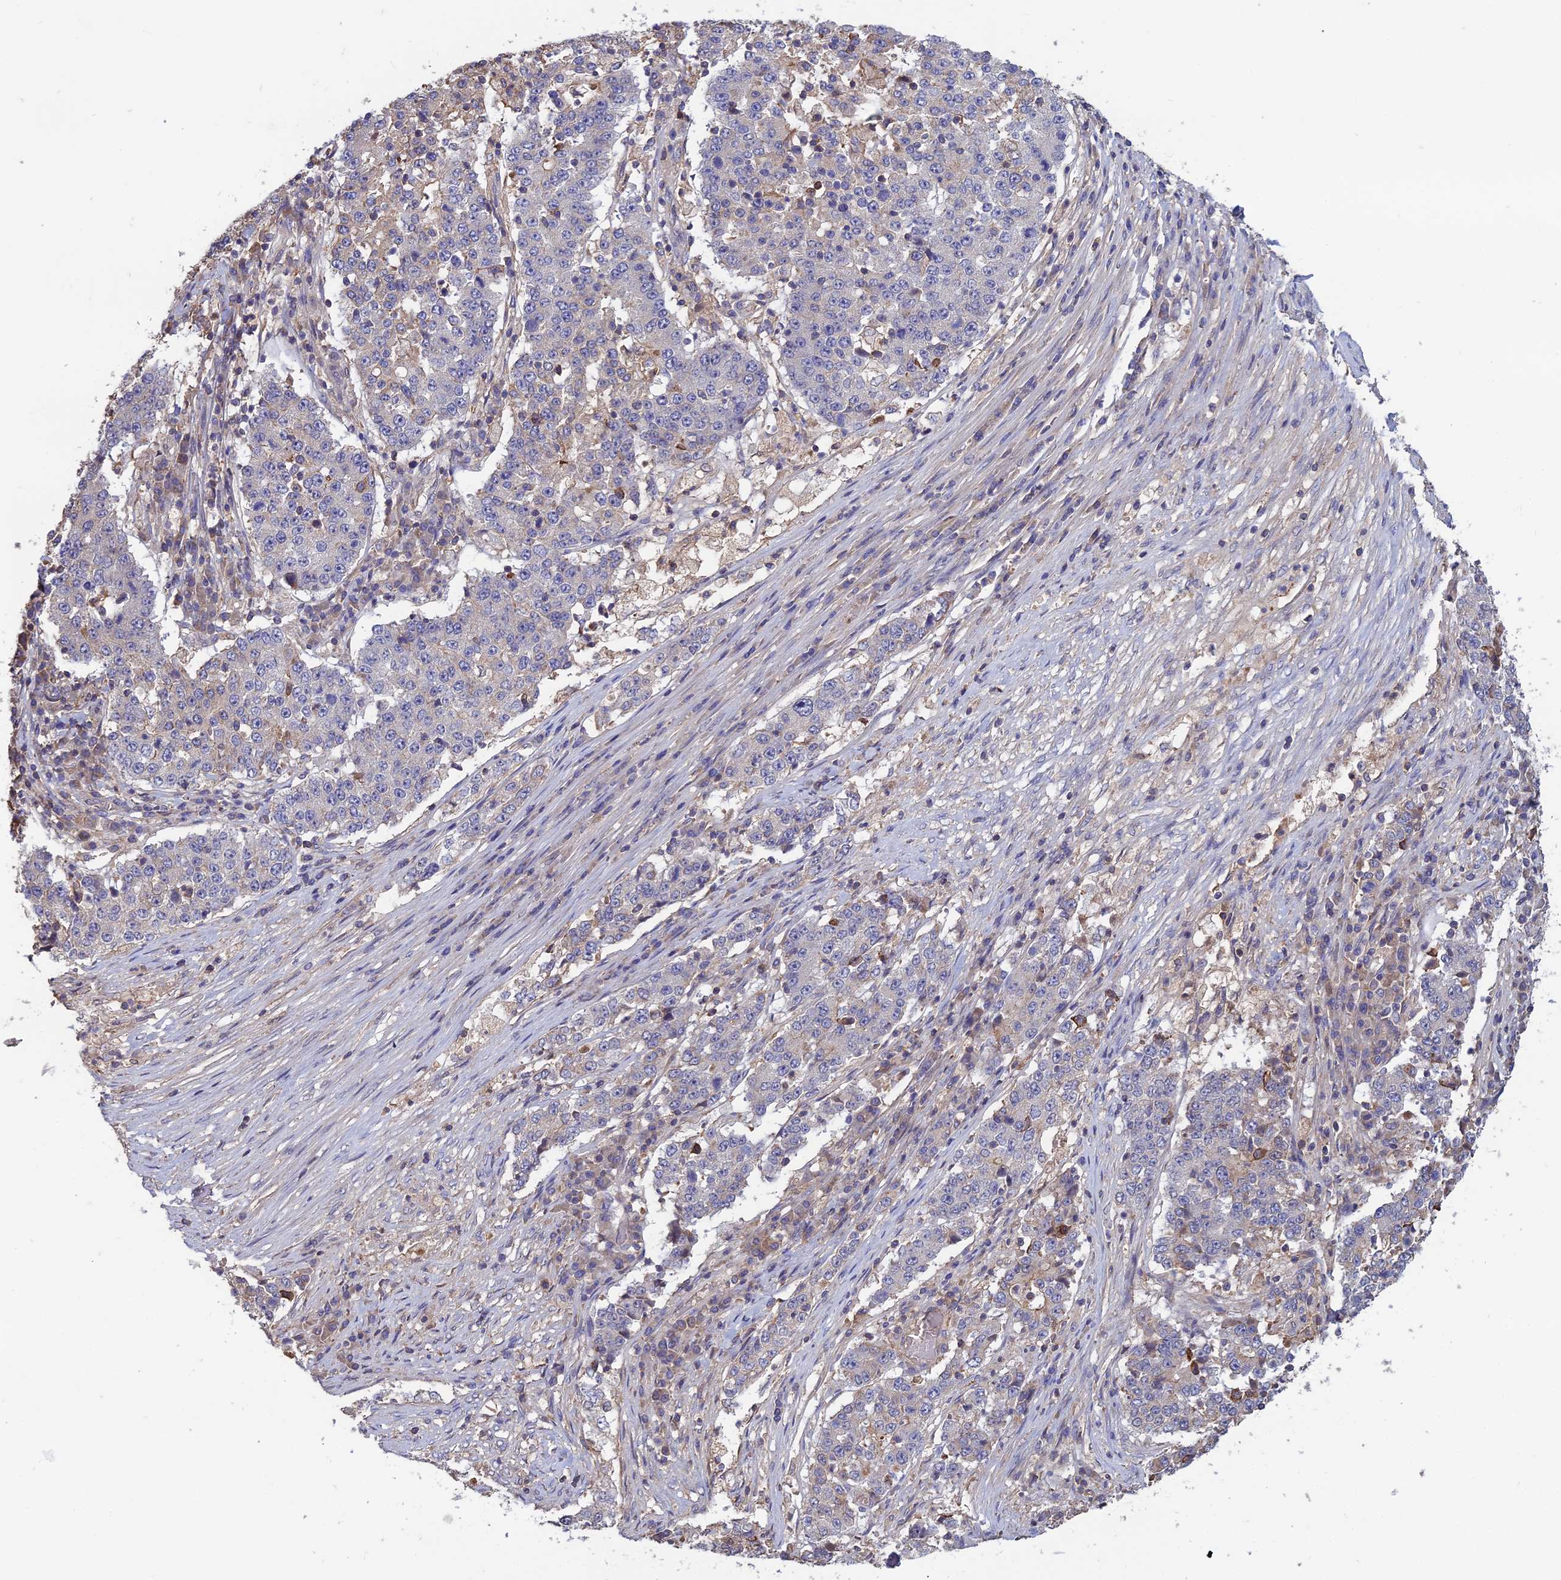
{"staining": {"intensity": "negative", "quantity": "none", "location": "none"}, "tissue": "stomach cancer", "cell_type": "Tumor cells", "image_type": "cancer", "snomed": [{"axis": "morphology", "description": "Adenocarcinoma, NOS"}, {"axis": "topography", "description": "Stomach"}], "caption": "DAB (3,3'-diaminobenzidine) immunohistochemical staining of human stomach cancer demonstrates no significant expression in tumor cells. (DAB (3,3'-diaminobenzidine) immunohistochemistry, high magnification).", "gene": "GALR2", "patient": {"sex": "male", "age": 59}}